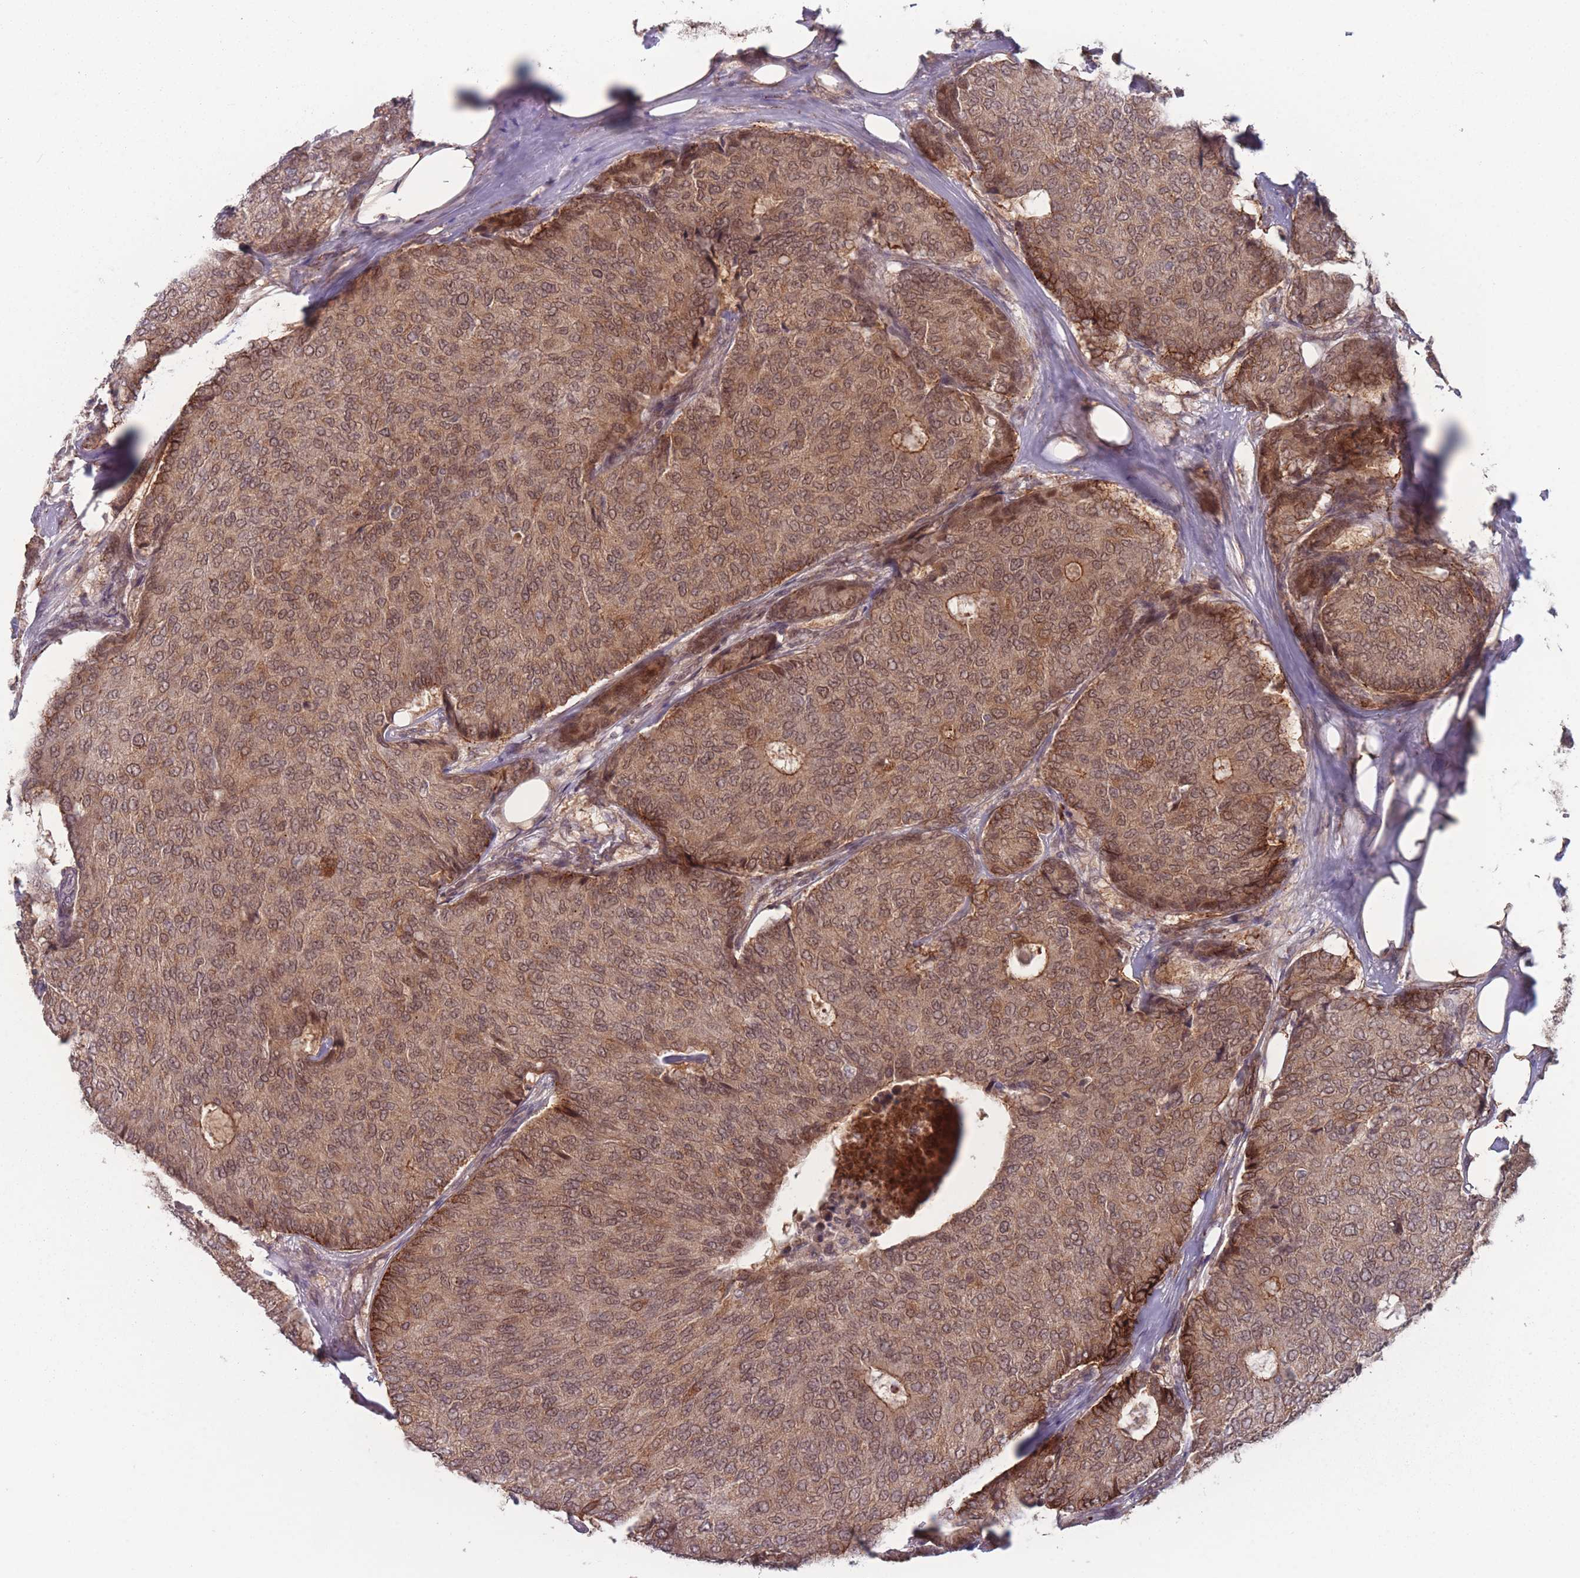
{"staining": {"intensity": "moderate", "quantity": ">75%", "location": "cytoplasmic/membranous,nuclear"}, "tissue": "breast cancer", "cell_type": "Tumor cells", "image_type": "cancer", "snomed": [{"axis": "morphology", "description": "Duct carcinoma"}, {"axis": "topography", "description": "Breast"}], "caption": "Moderate cytoplasmic/membranous and nuclear positivity for a protein is appreciated in about >75% of tumor cells of breast cancer using immunohistochemistry (IHC).", "gene": "TMEM232", "patient": {"sex": "female", "age": 75}}